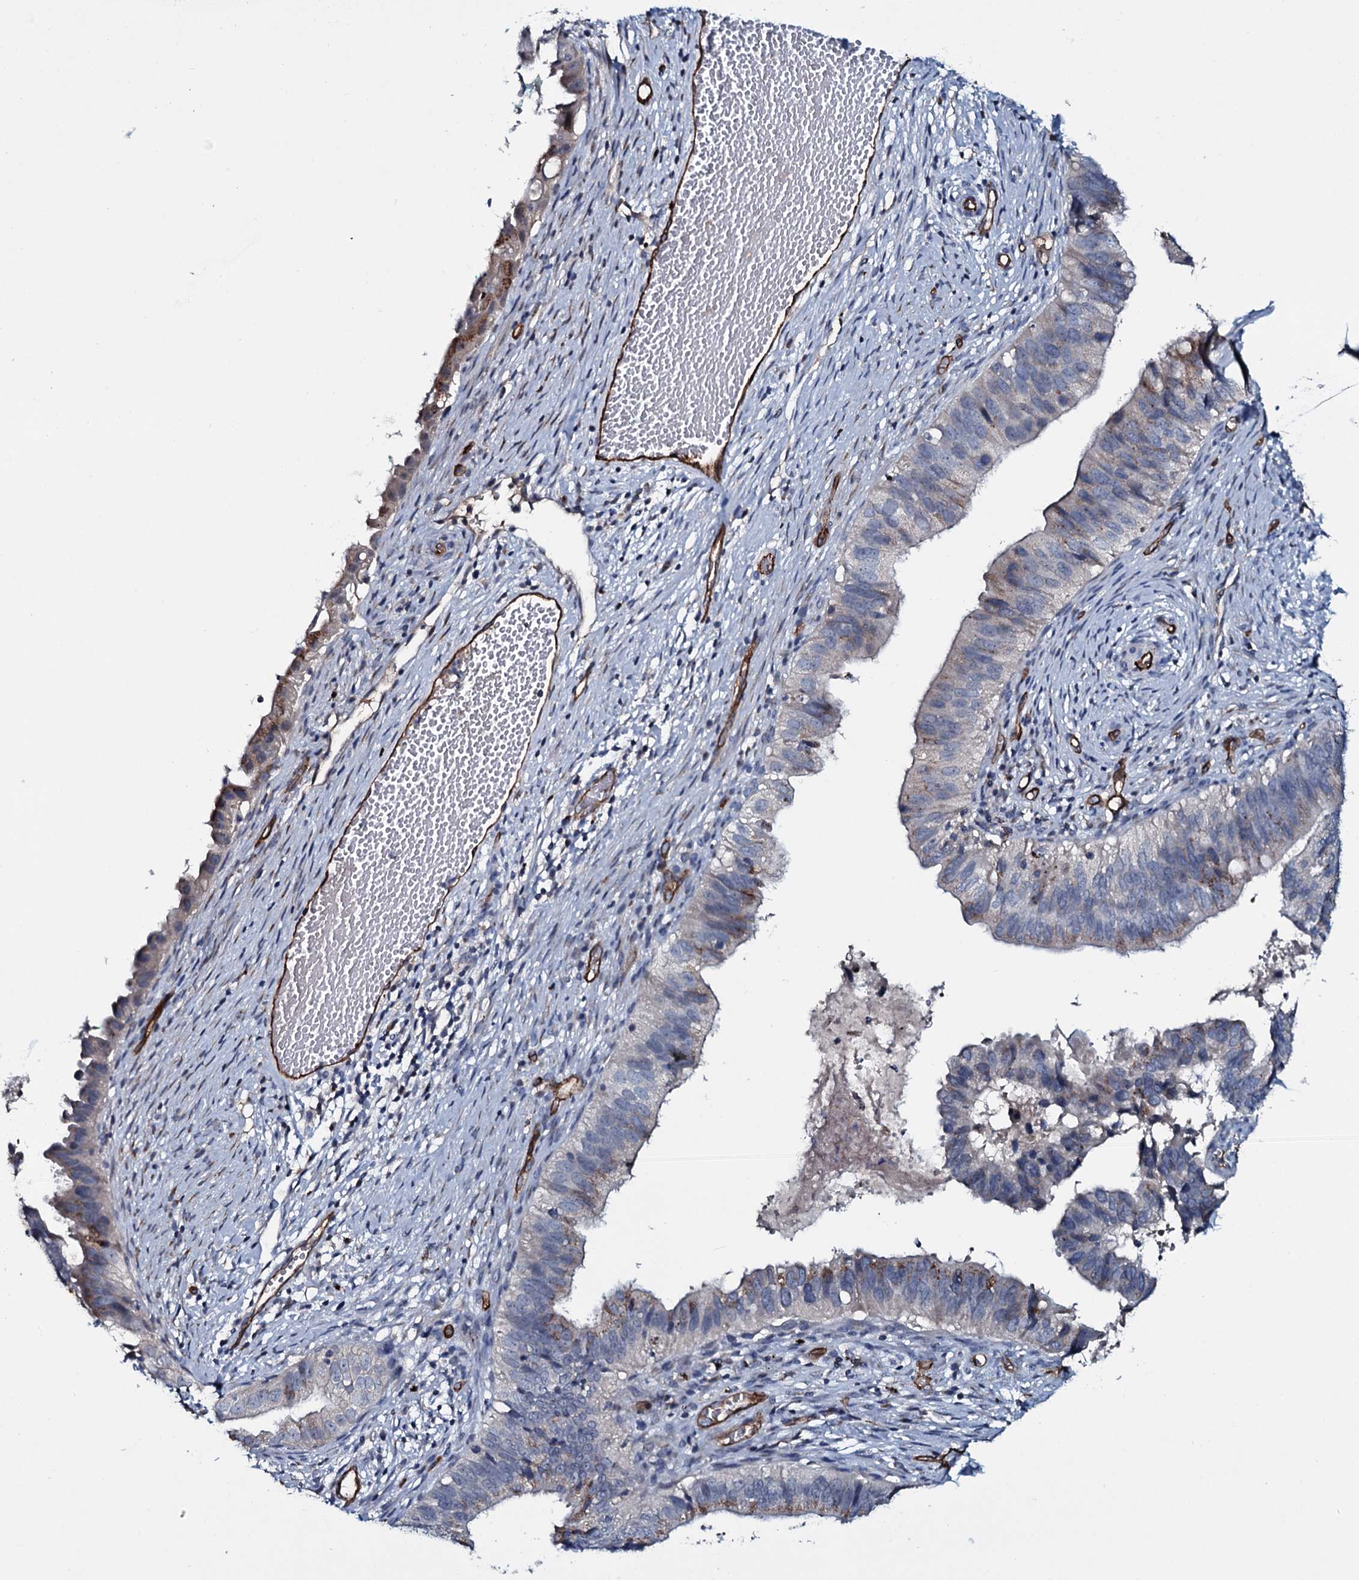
{"staining": {"intensity": "moderate", "quantity": "<25%", "location": "cytoplasmic/membranous"}, "tissue": "cervical cancer", "cell_type": "Tumor cells", "image_type": "cancer", "snomed": [{"axis": "morphology", "description": "Adenocarcinoma, NOS"}, {"axis": "topography", "description": "Cervix"}], "caption": "A brown stain labels moderate cytoplasmic/membranous positivity of a protein in adenocarcinoma (cervical) tumor cells.", "gene": "CLEC14A", "patient": {"sex": "female", "age": 42}}